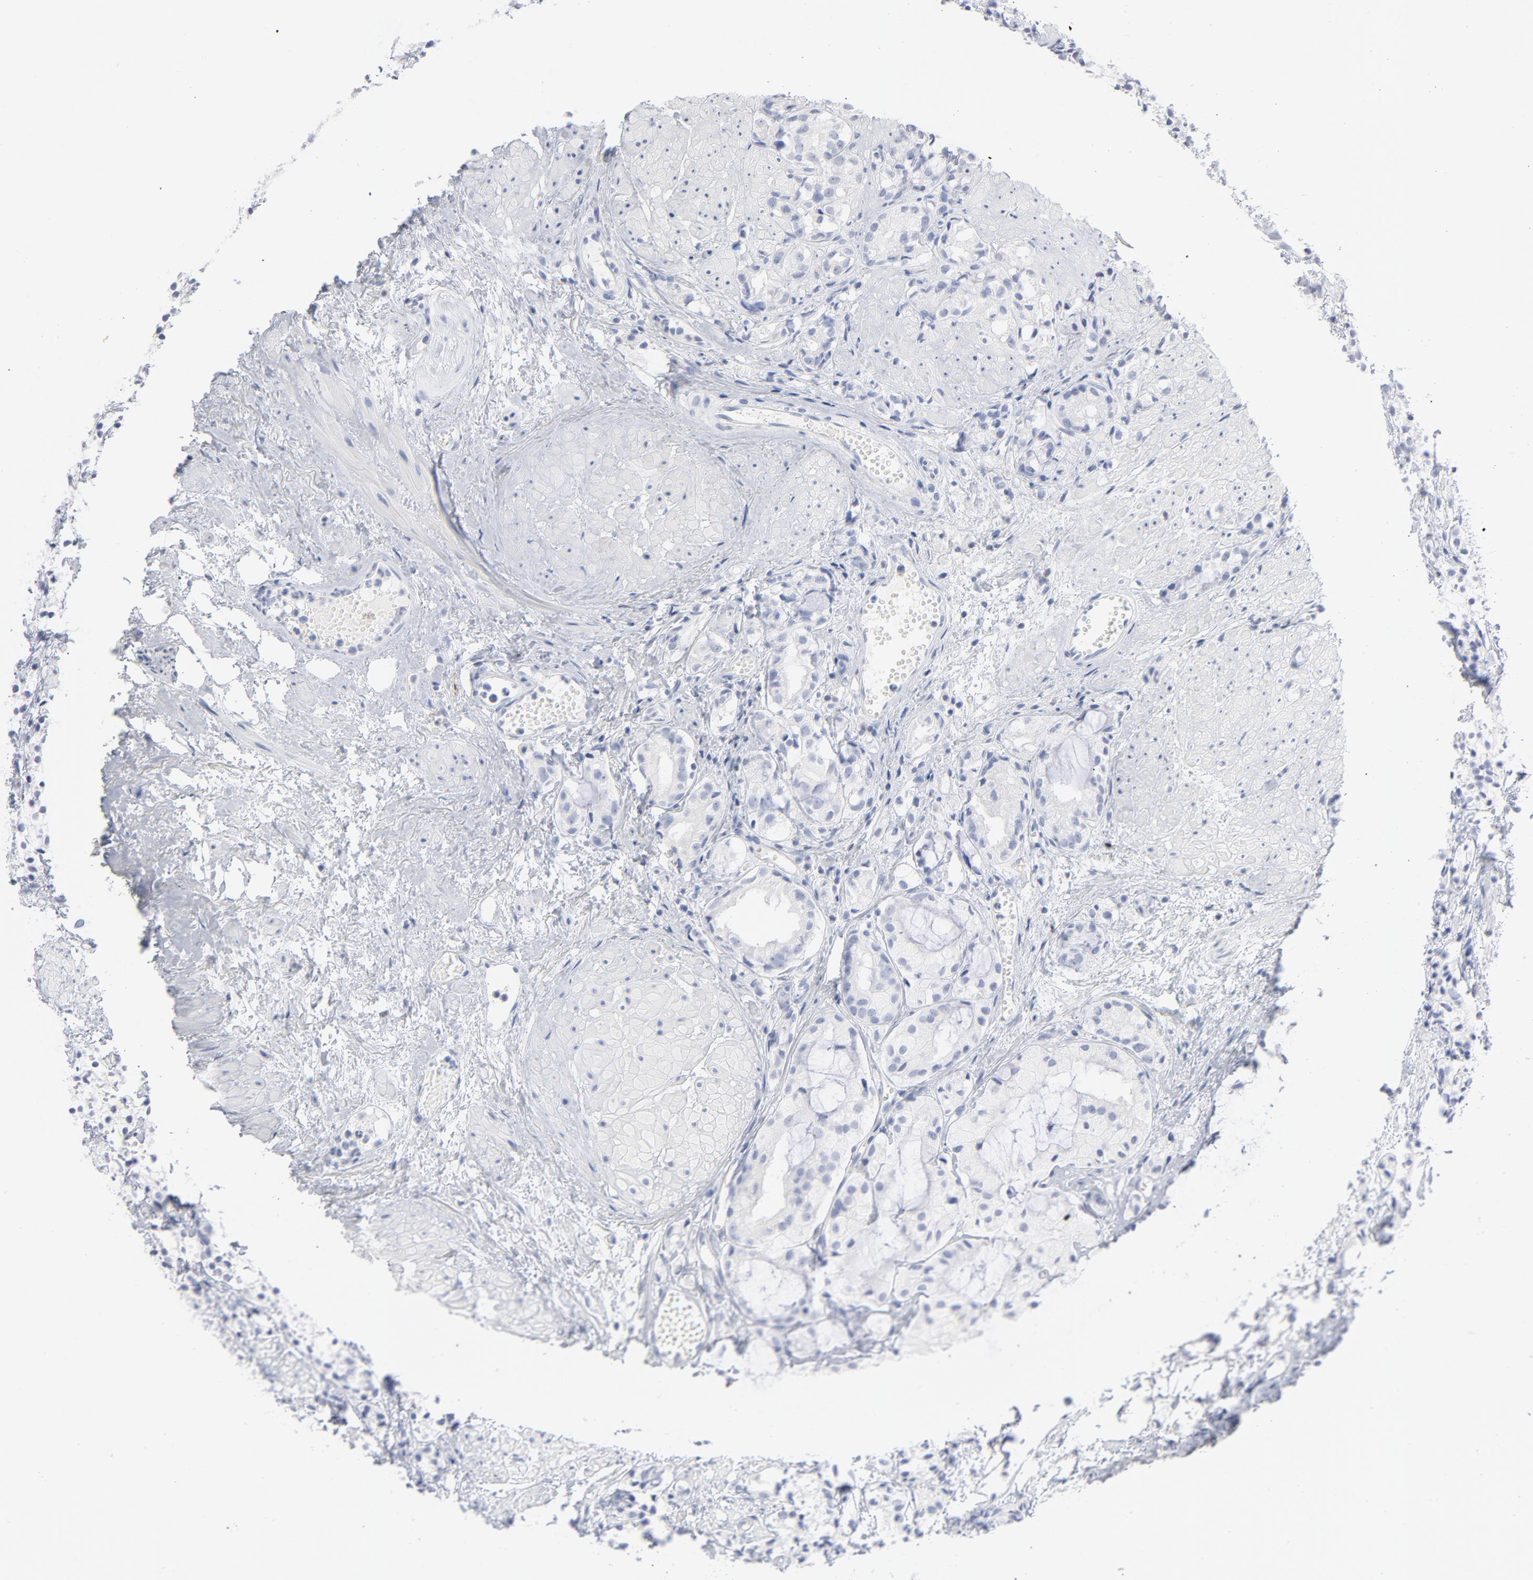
{"staining": {"intensity": "negative", "quantity": "none", "location": "none"}, "tissue": "prostate cancer", "cell_type": "Tumor cells", "image_type": "cancer", "snomed": [{"axis": "morphology", "description": "Adenocarcinoma, High grade"}, {"axis": "topography", "description": "Prostate"}], "caption": "Immunohistochemistry (IHC) image of neoplastic tissue: human adenocarcinoma (high-grade) (prostate) stained with DAB (3,3'-diaminobenzidine) reveals no significant protein positivity in tumor cells. (Stains: DAB (3,3'-diaminobenzidine) immunohistochemistry (IHC) with hematoxylin counter stain, Microscopy: brightfield microscopy at high magnification).", "gene": "P2RY8", "patient": {"sex": "male", "age": 85}}